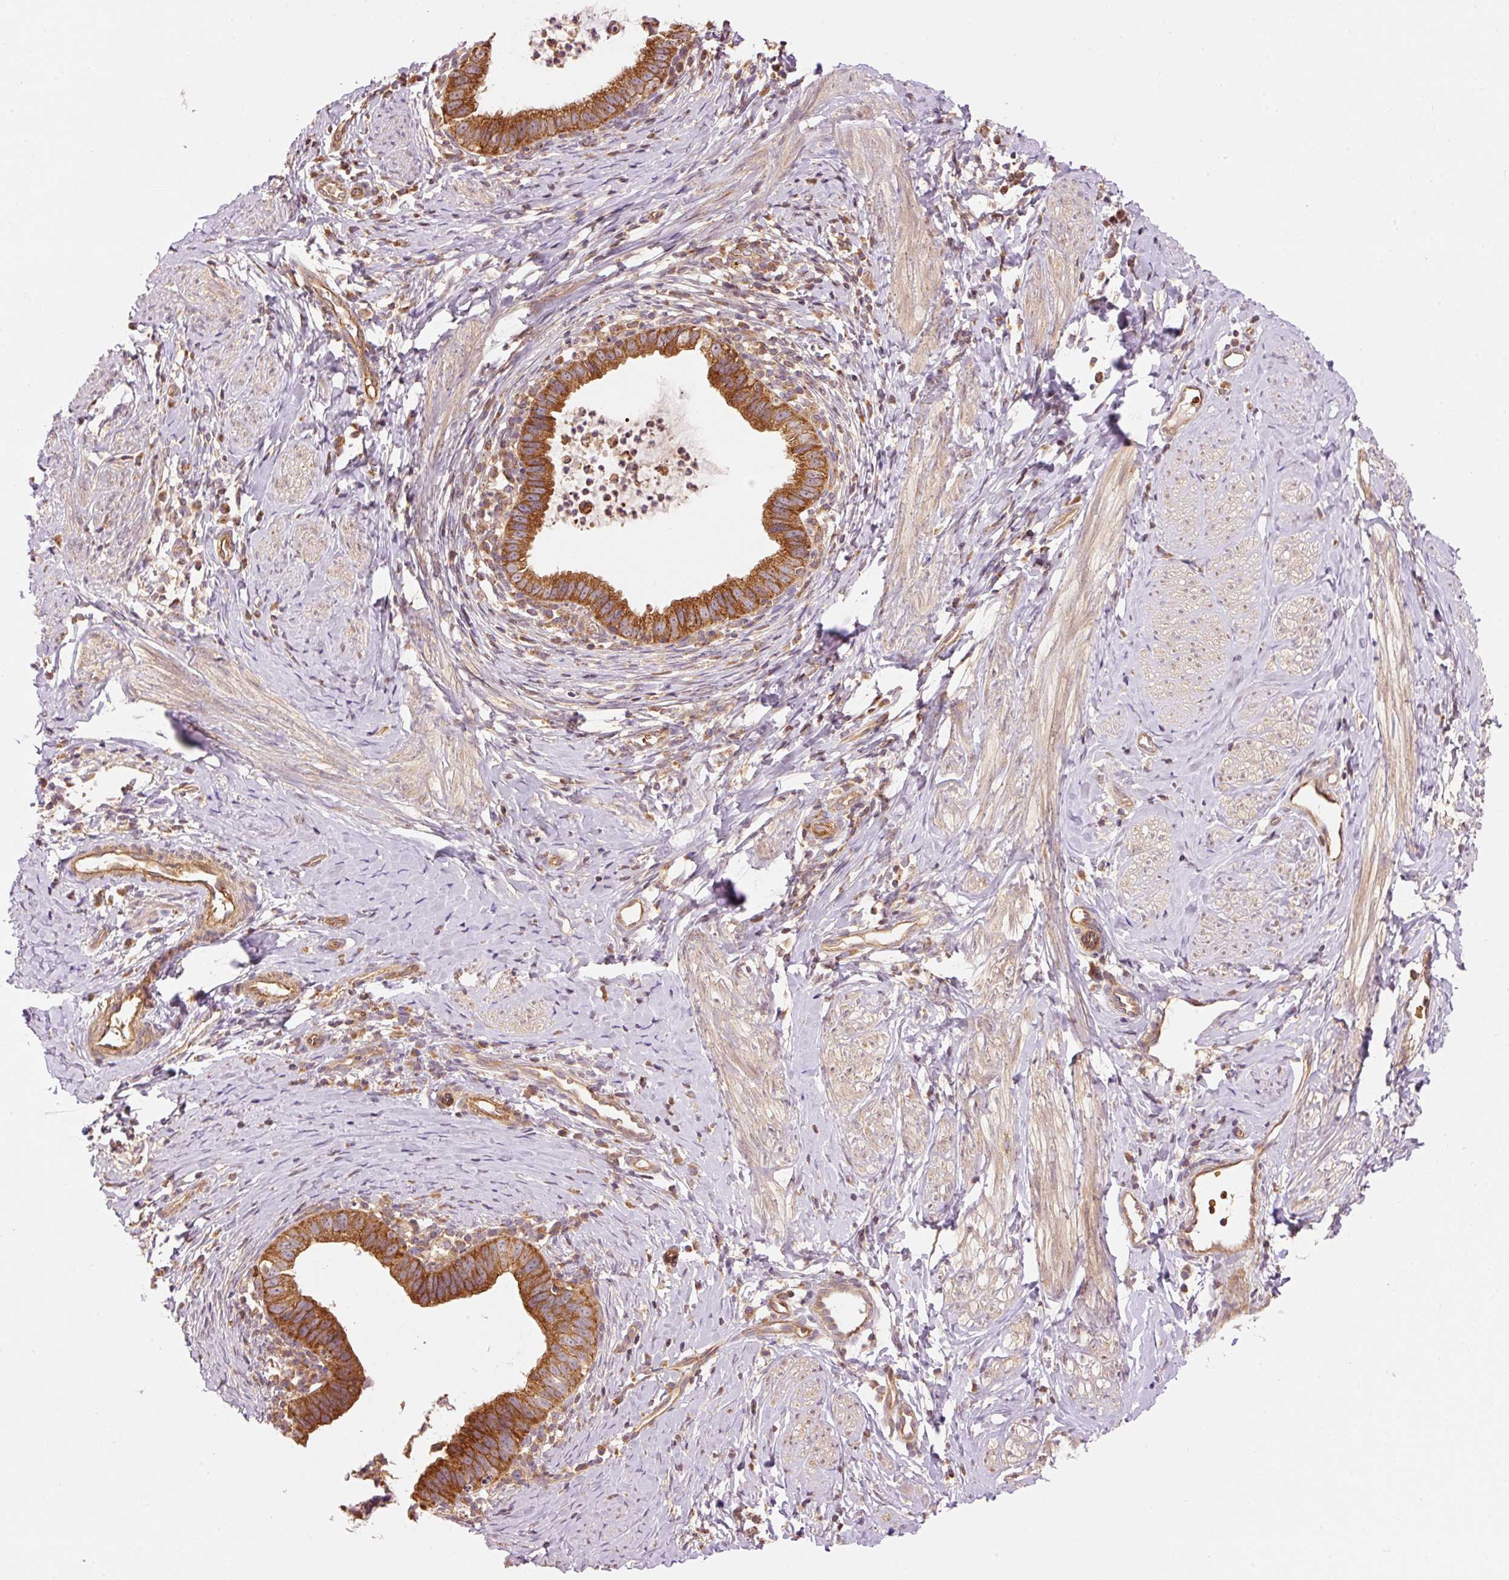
{"staining": {"intensity": "strong", "quantity": ">75%", "location": "cytoplasmic/membranous"}, "tissue": "cervical cancer", "cell_type": "Tumor cells", "image_type": "cancer", "snomed": [{"axis": "morphology", "description": "Adenocarcinoma, NOS"}, {"axis": "topography", "description": "Cervix"}], "caption": "High-magnification brightfield microscopy of cervical adenocarcinoma stained with DAB (3,3'-diaminobenzidine) (brown) and counterstained with hematoxylin (blue). tumor cells exhibit strong cytoplasmic/membranous staining is present in approximately>75% of cells. Immunohistochemistry (ihc) stains the protein of interest in brown and the nuclei are stained blue.", "gene": "ADCY4", "patient": {"sex": "female", "age": 36}}